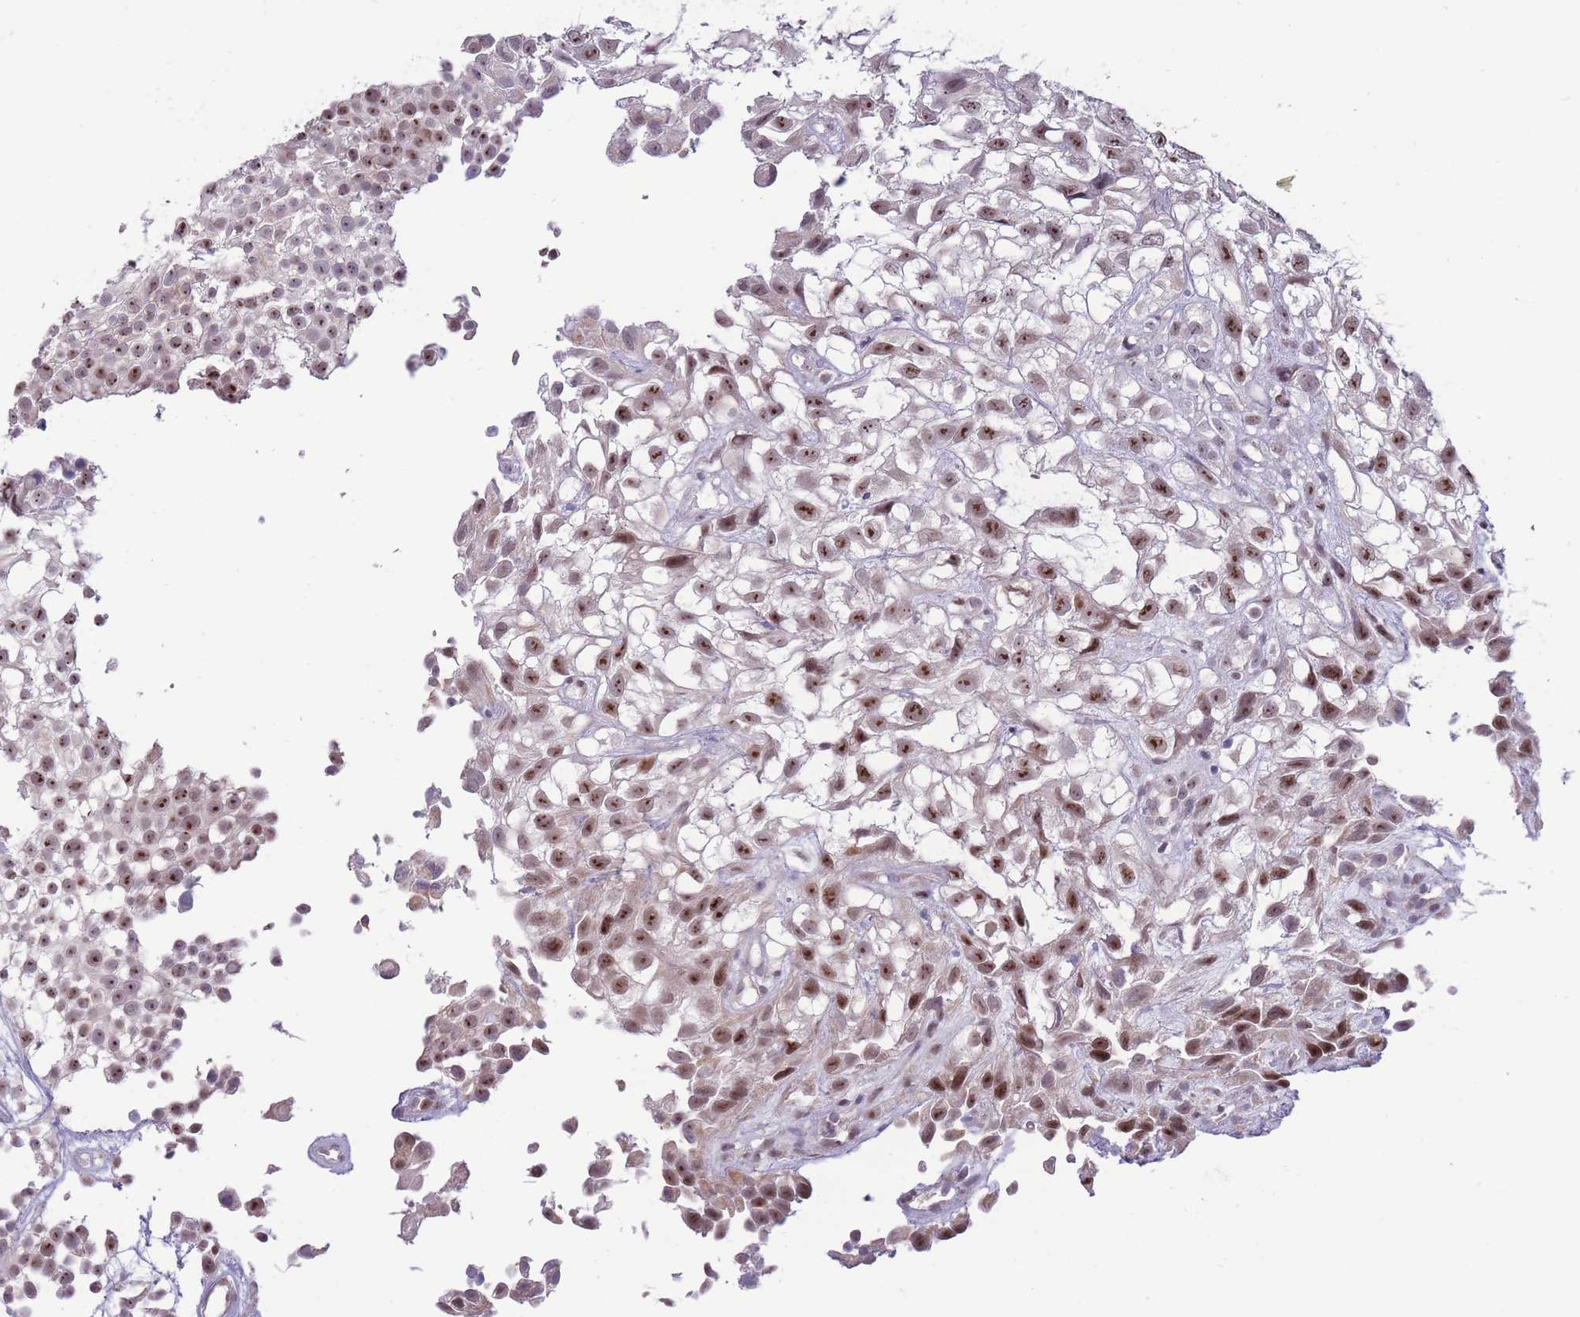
{"staining": {"intensity": "strong", "quantity": "25%-75%", "location": "nuclear"}, "tissue": "urothelial cancer", "cell_type": "Tumor cells", "image_type": "cancer", "snomed": [{"axis": "morphology", "description": "Urothelial carcinoma, High grade"}, {"axis": "topography", "description": "Urinary bladder"}], "caption": "Approximately 25%-75% of tumor cells in human urothelial cancer show strong nuclear protein expression as visualized by brown immunohistochemical staining.", "gene": "MCIDAS", "patient": {"sex": "male", "age": 56}}